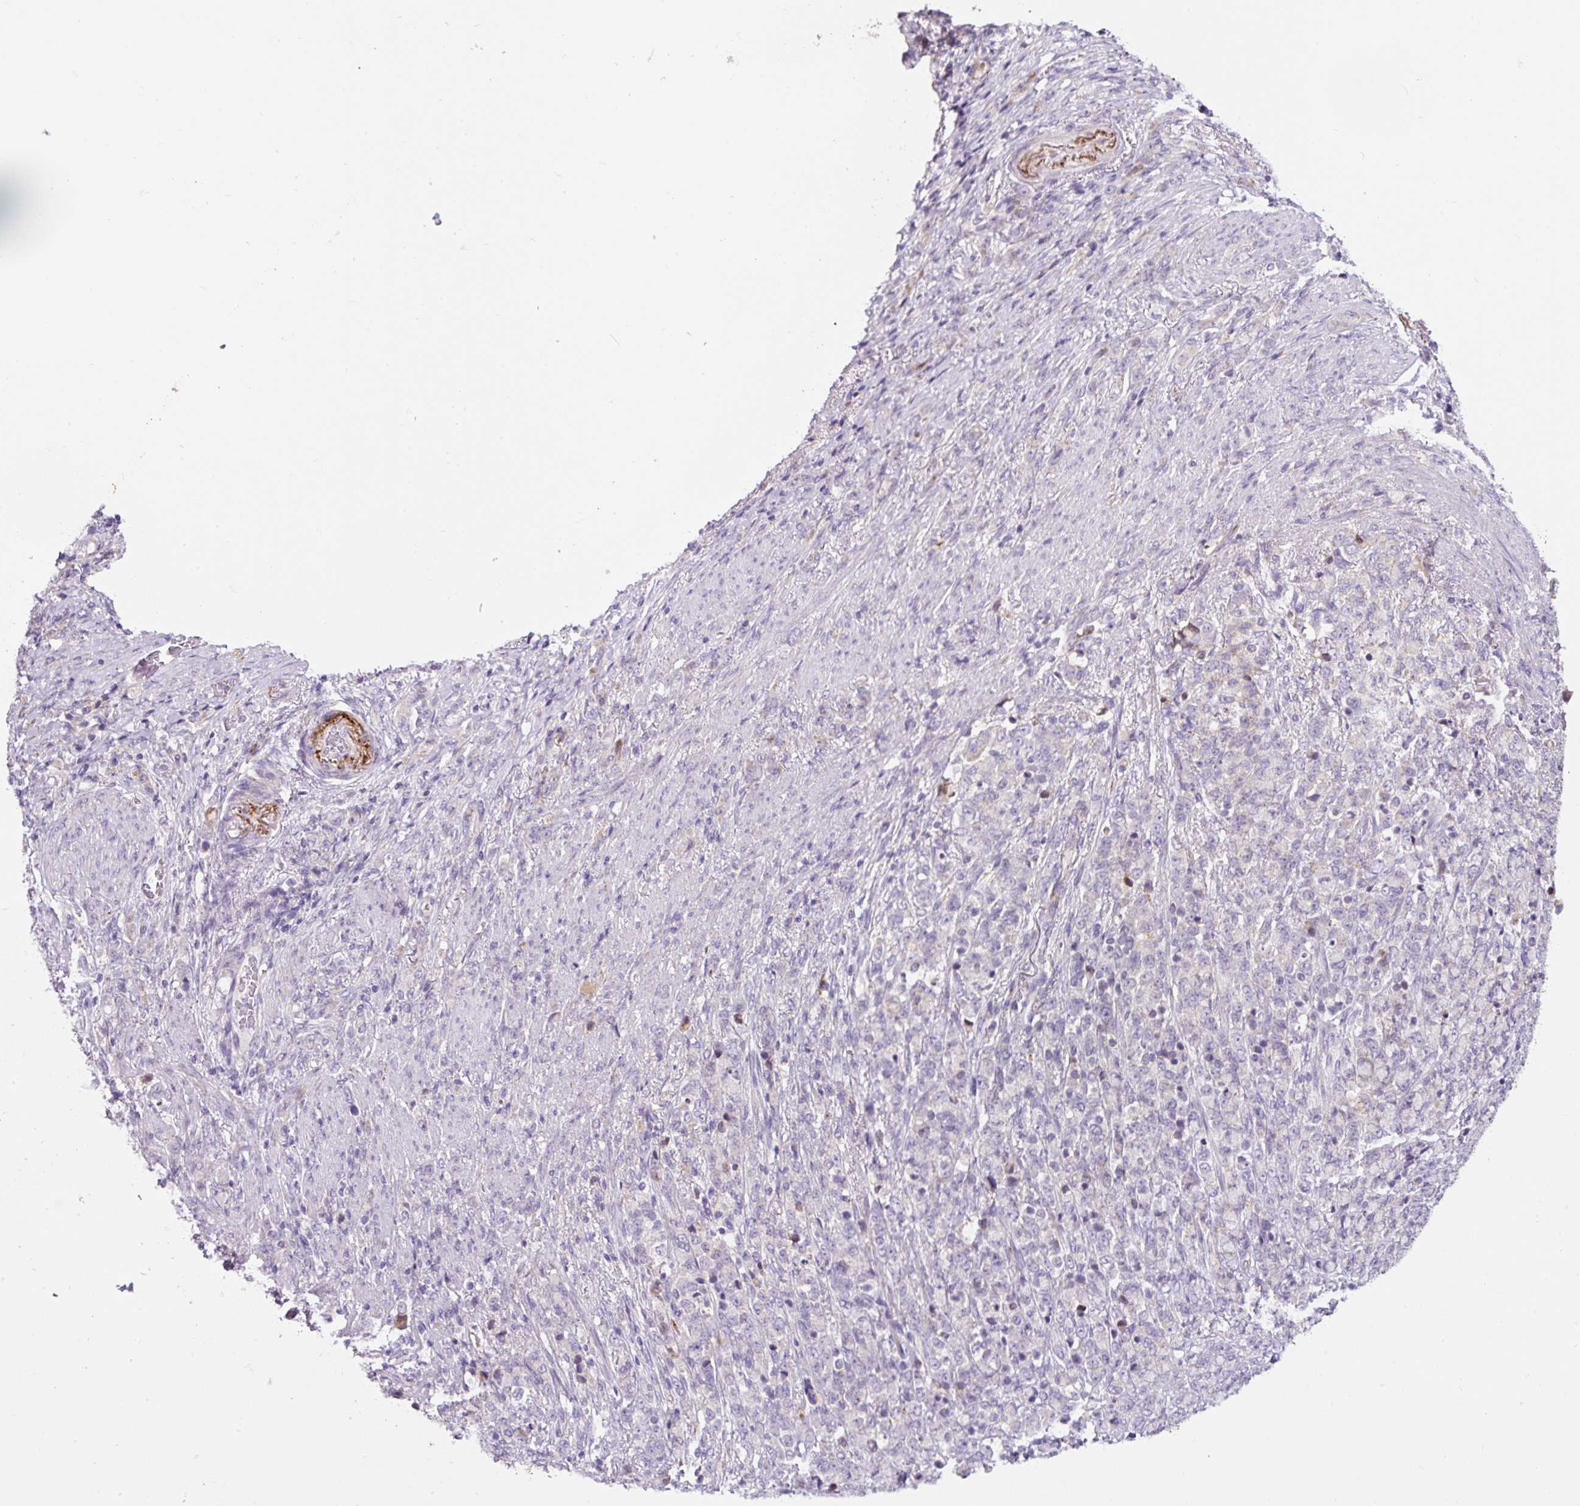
{"staining": {"intensity": "negative", "quantity": "none", "location": "none"}, "tissue": "stomach cancer", "cell_type": "Tumor cells", "image_type": "cancer", "snomed": [{"axis": "morphology", "description": "Adenocarcinoma, NOS"}, {"axis": "topography", "description": "Stomach"}], "caption": "High power microscopy image of an IHC image of stomach cancer, revealing no significant positivity in tumor cells.", "gene": "HPS4", "patient": {"sex": "female", "age": 79}}